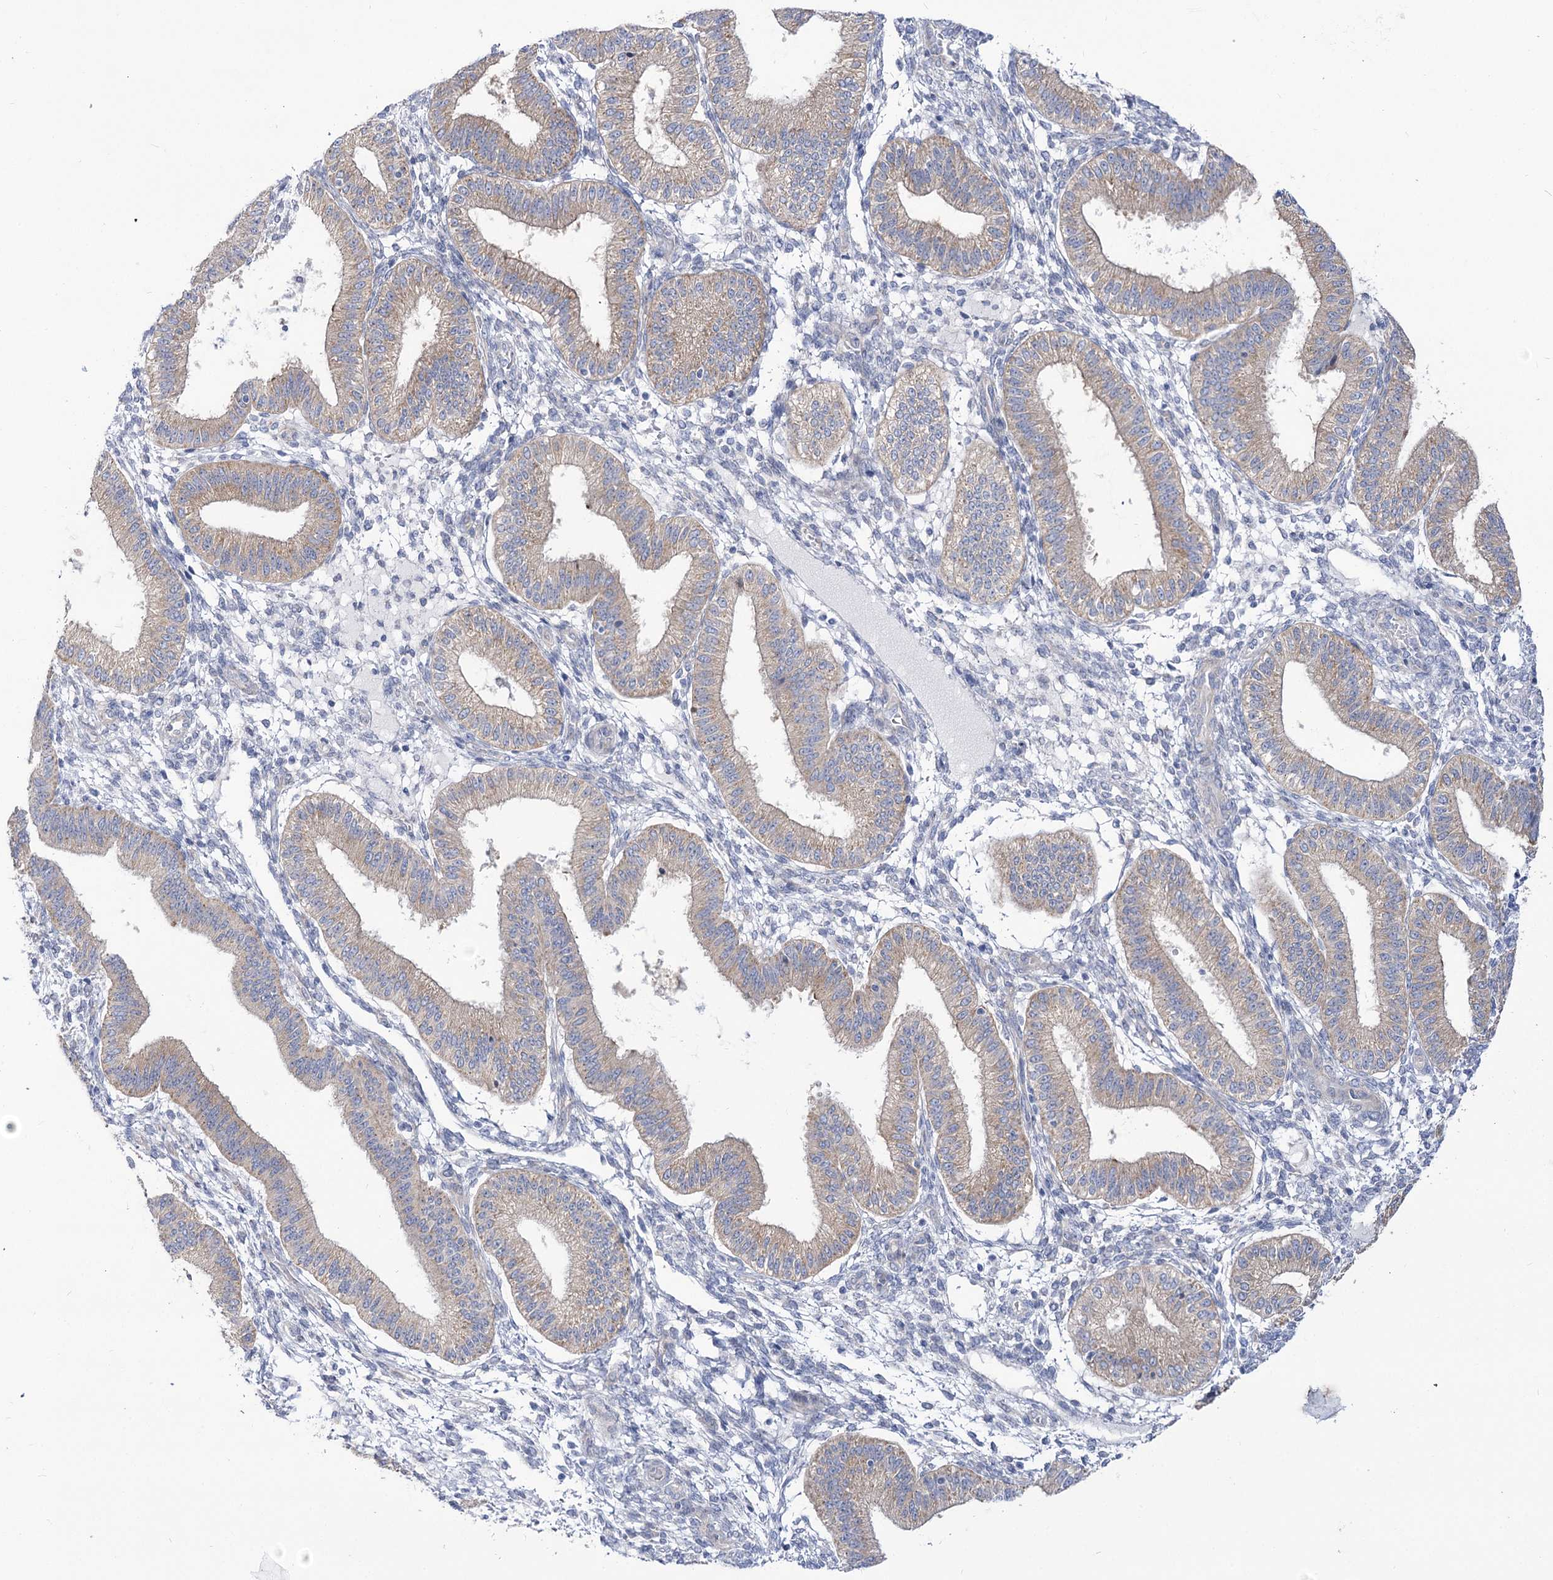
{"staining": {"intensity": "negative", "quantity": "none", "location": "none"}, "tissue": "endometrium", "cell_type": "Cells in endometrial stroma", "image_type": "normal", "snomed": [{"axis": "morphology", "description": "Normal tissue, NOS"}, {"axis": "topography", "description": "Endometrium"}], "caption": "Human endometrium stained for a protein using immunohistochemistry displays no staining in cells in endometrial stroma.", "gene": "SUOX", "patient": {"sex": "female", "age": 39}}